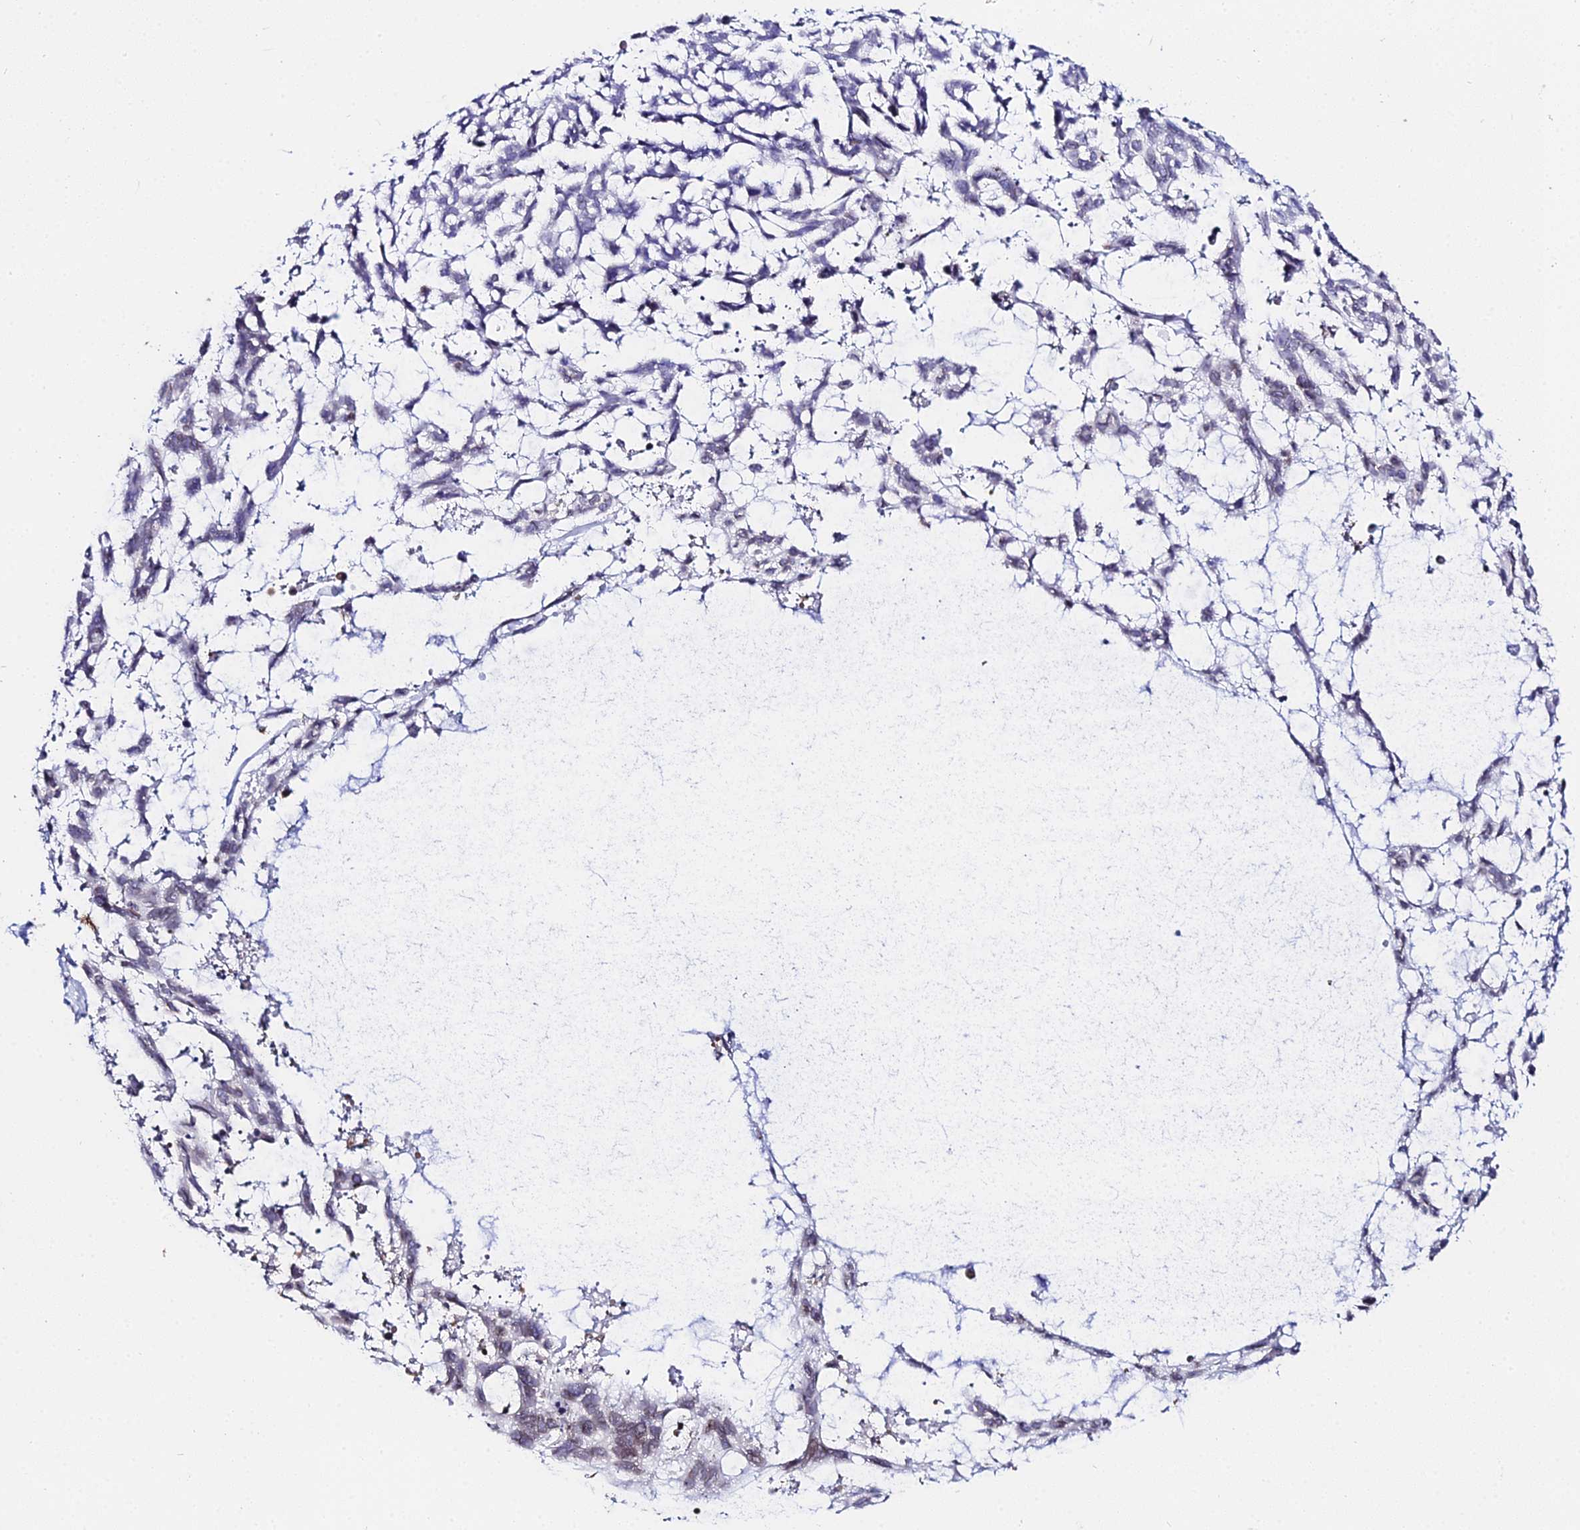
{"staining": {"intensity": "negative", "quantity": "none", "location": "none"}, "tissue": "skin cancer", "cell_type": "Tumor cells", "image_type": "cancer", "snomed": [{"axis": "morphology", "description": "Basal cell carcinoma"}, {"axis": "topography", "description": "Skin"}], "caption": "An image of human skin cancer (basal cell carcinoma) is negative for staining in tumor cells.", "gene": "MCM10", "patient": {"sex": "male", "age": 88}}